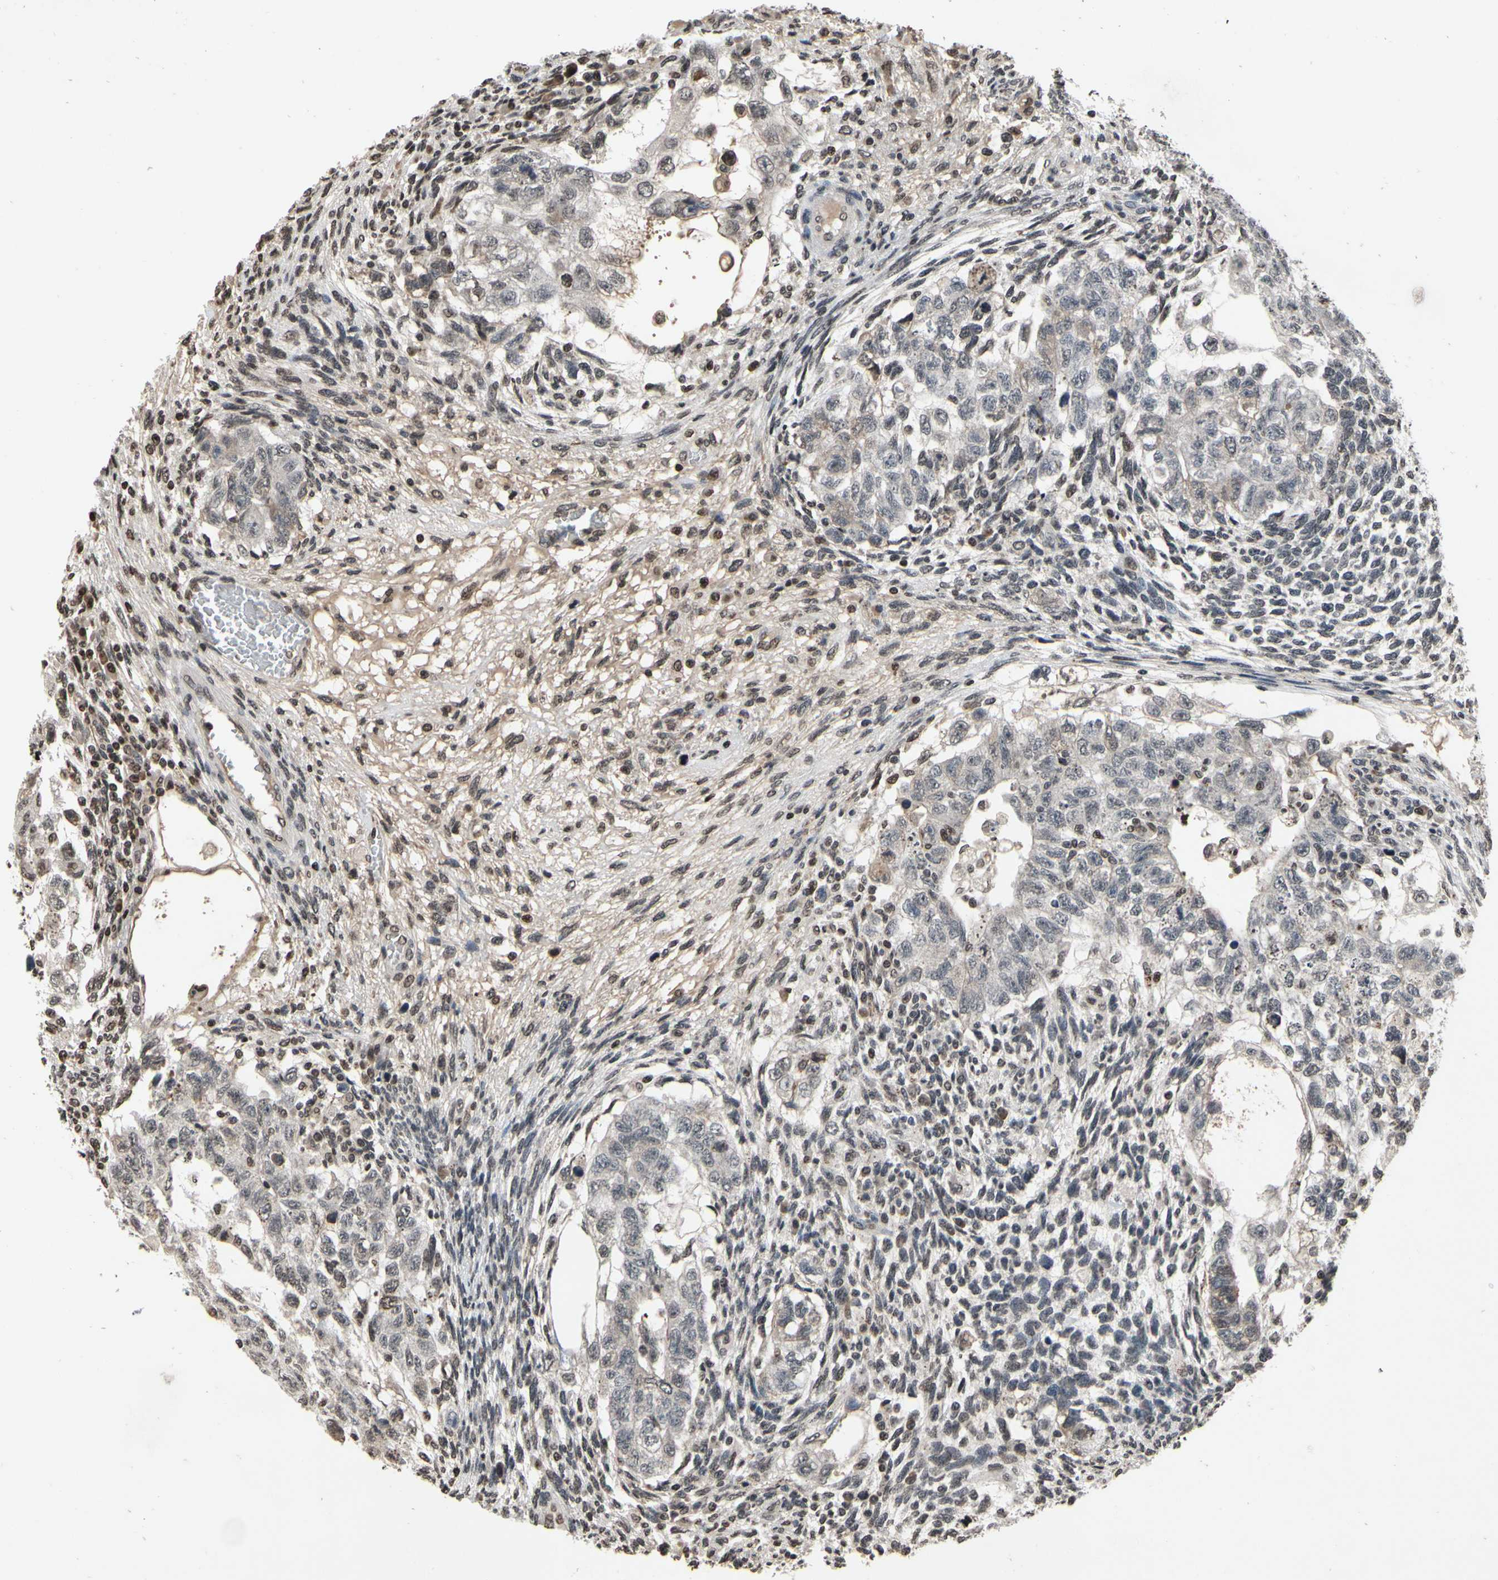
{"staining": {"intensity": "weak", "quantity": "<25%", "location": "cytoplasmic/membranous"}, "tissue": "testis cancer", "cell_type": "Tumor cells", "image_type": "cancer", "snomed": [{"axis": "morphology", "description": "Normal tissue, NOS"}, {"axis": "morphology", "description": "Carcinoma, Embryonal, NOS"}, {"axis": "topography", "description": "Testis"}], "caption": "Protein analysis of testis cancer (embryonal carcinoma) shows no significant positivity in tumor cells.", "gene": "HIPK2", "patient": {"sex": "male", "age": 36}}